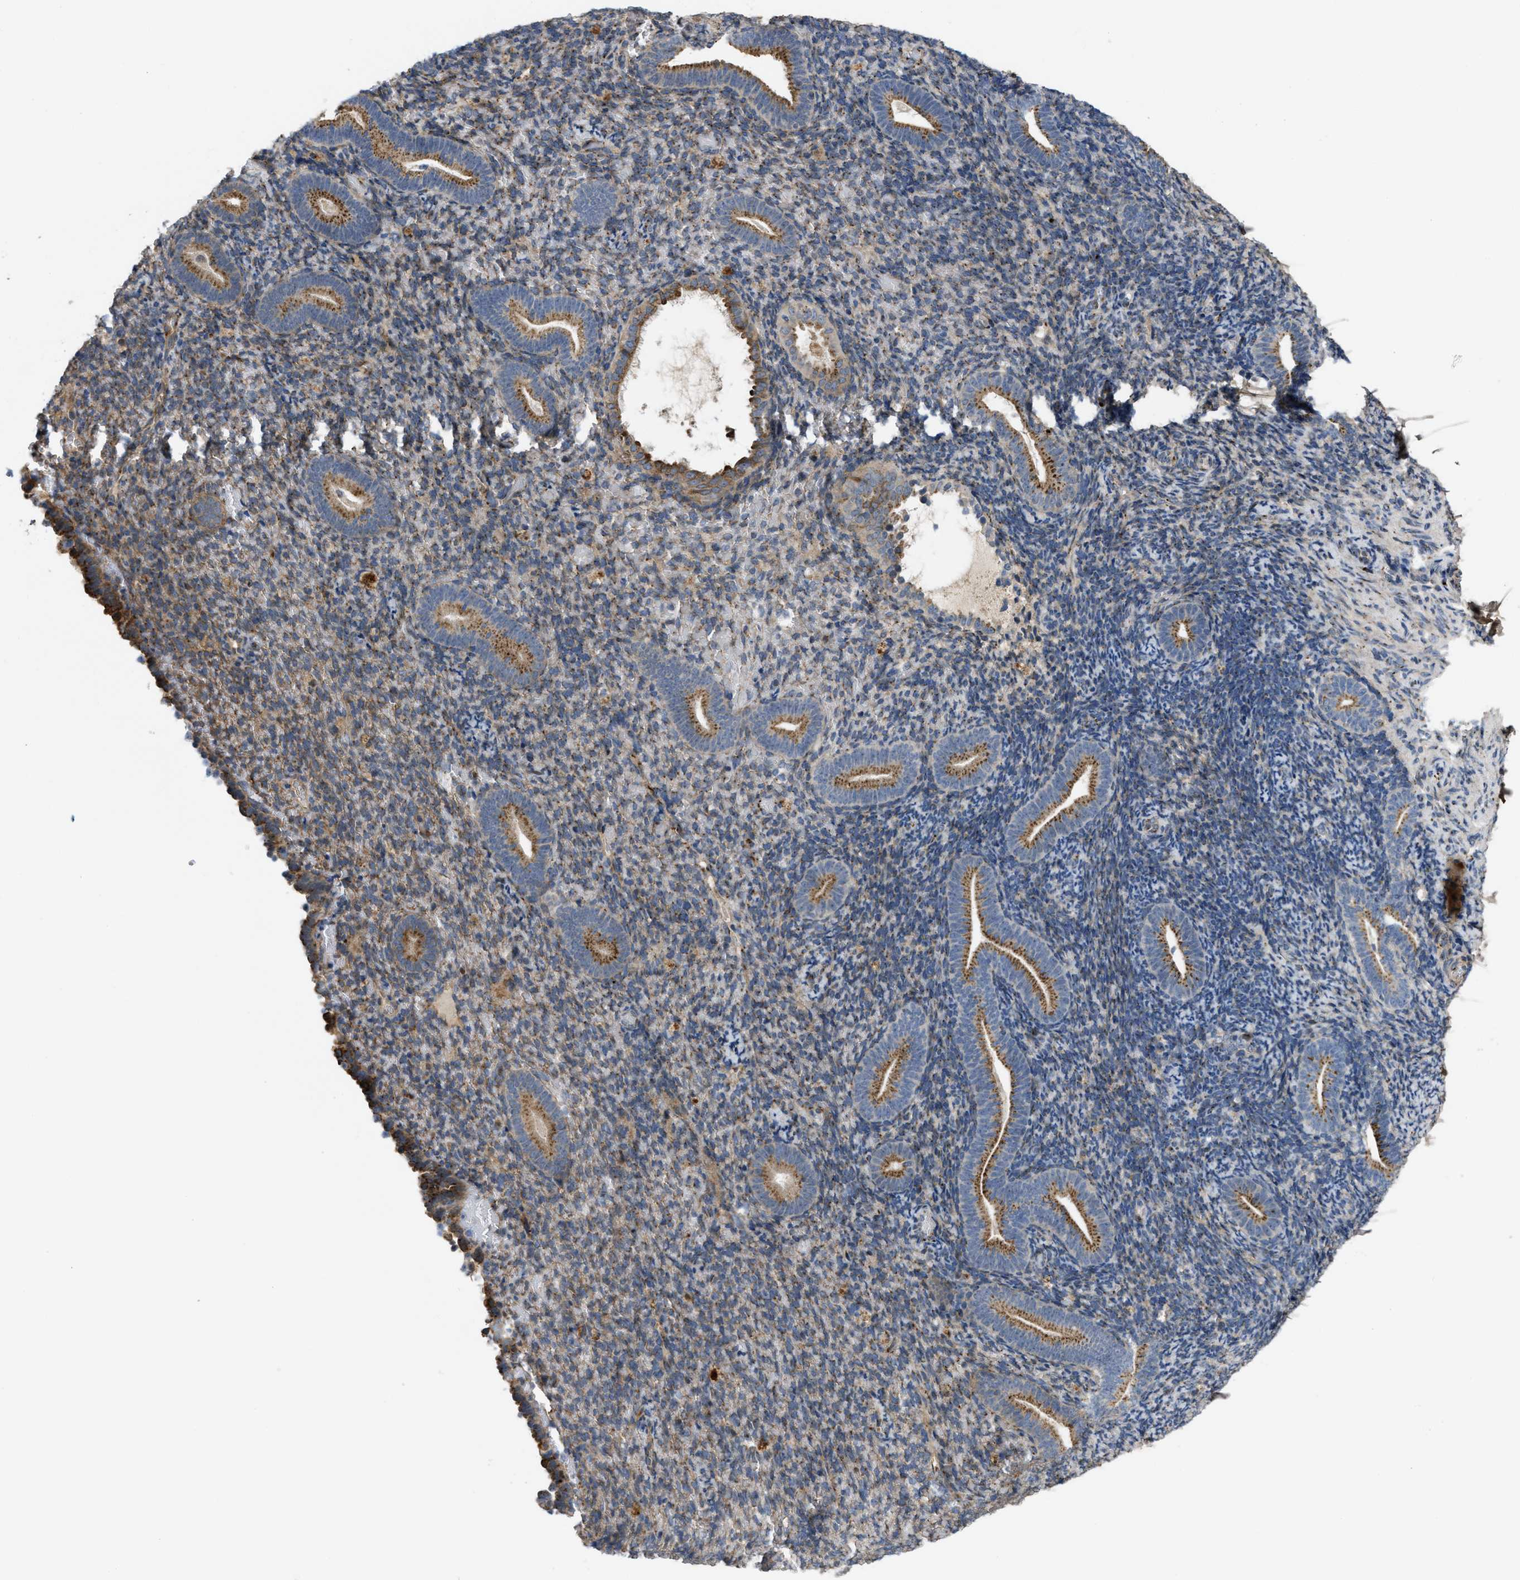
{"staining": {"intensity": "strong", "quantity": "25%-75%", "location": "cytoplasmic/membranous"}, "tissue": "endometrium", "cell_type": "Cells in endometrial stroma", "image_type": "normal", "snomed": [{"axis": "morphology", "description": "Normal tissue, NOS"}, {"axis": "topography", "description": "Endometrium"}], "caption": "Endometrium stained with a brown dye exhibits strong cytoplasmic/membranous positive positivity in about 25%-75% of cells in endometrial stroma.", "gene": "ZNF70", "patient": {"sex": "female", "age": 51}}